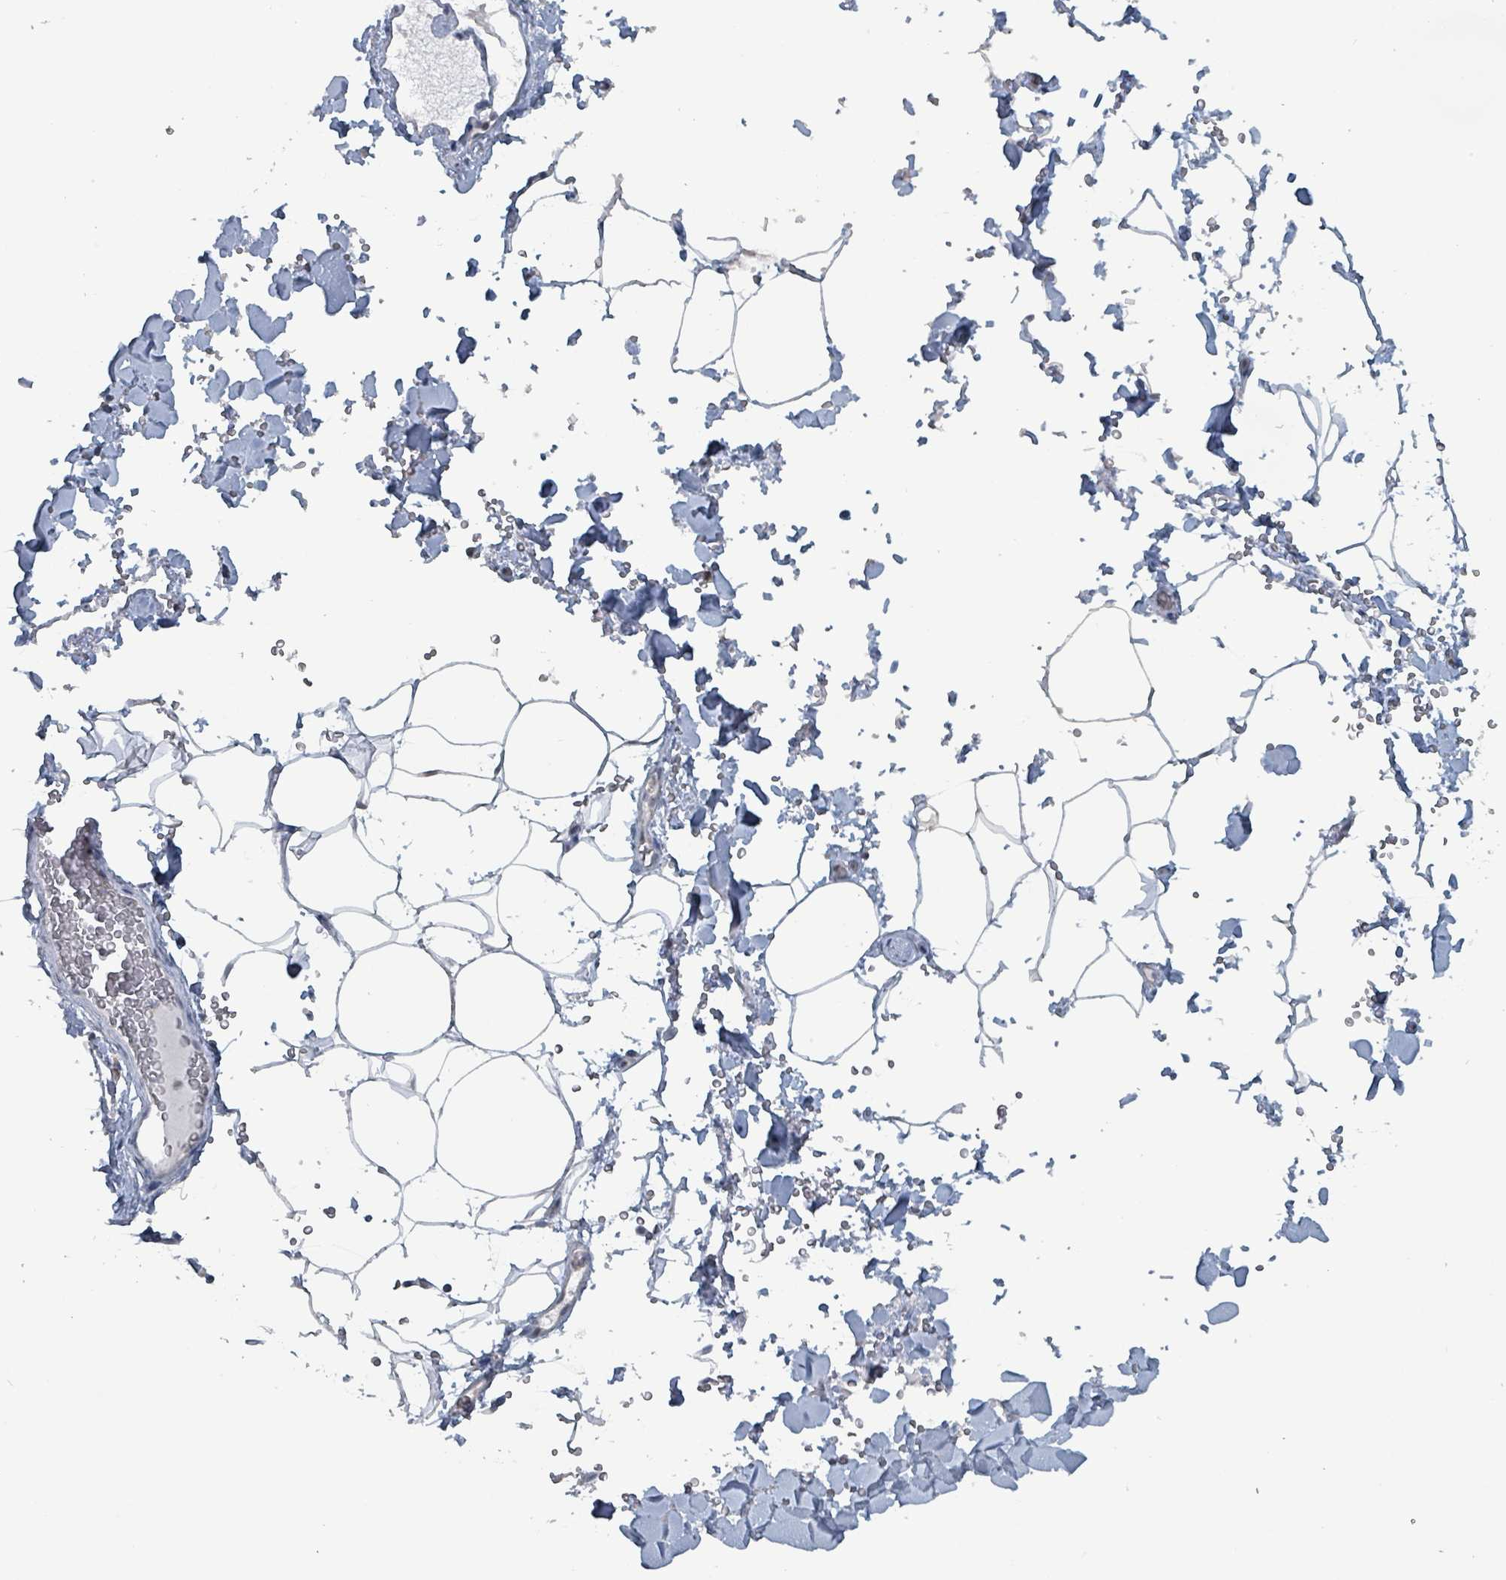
{"staining": {"intensity": "weak", "quantity": "<25%", "location": "nuclear"}, "tissue": "adipose tissue", "cell_type": "Adipocytes", "image_type": "normal", "snomed": [{"axis": "morphology", "description": "Normal tissue, NOS"}, {"axis": "topography", "description": "Rectum"}, {"axis": "topography", "description": "Peripheral nerve tissue"}], "caption": "Immunohistochemistry (IHC) histopathology image of normal adipose tissue: human adipose tissue stained with DAB shows no significant protein expression in adipocytes.", "gene": "BIVM", "patient": {"sex": "female", "age": 69}}